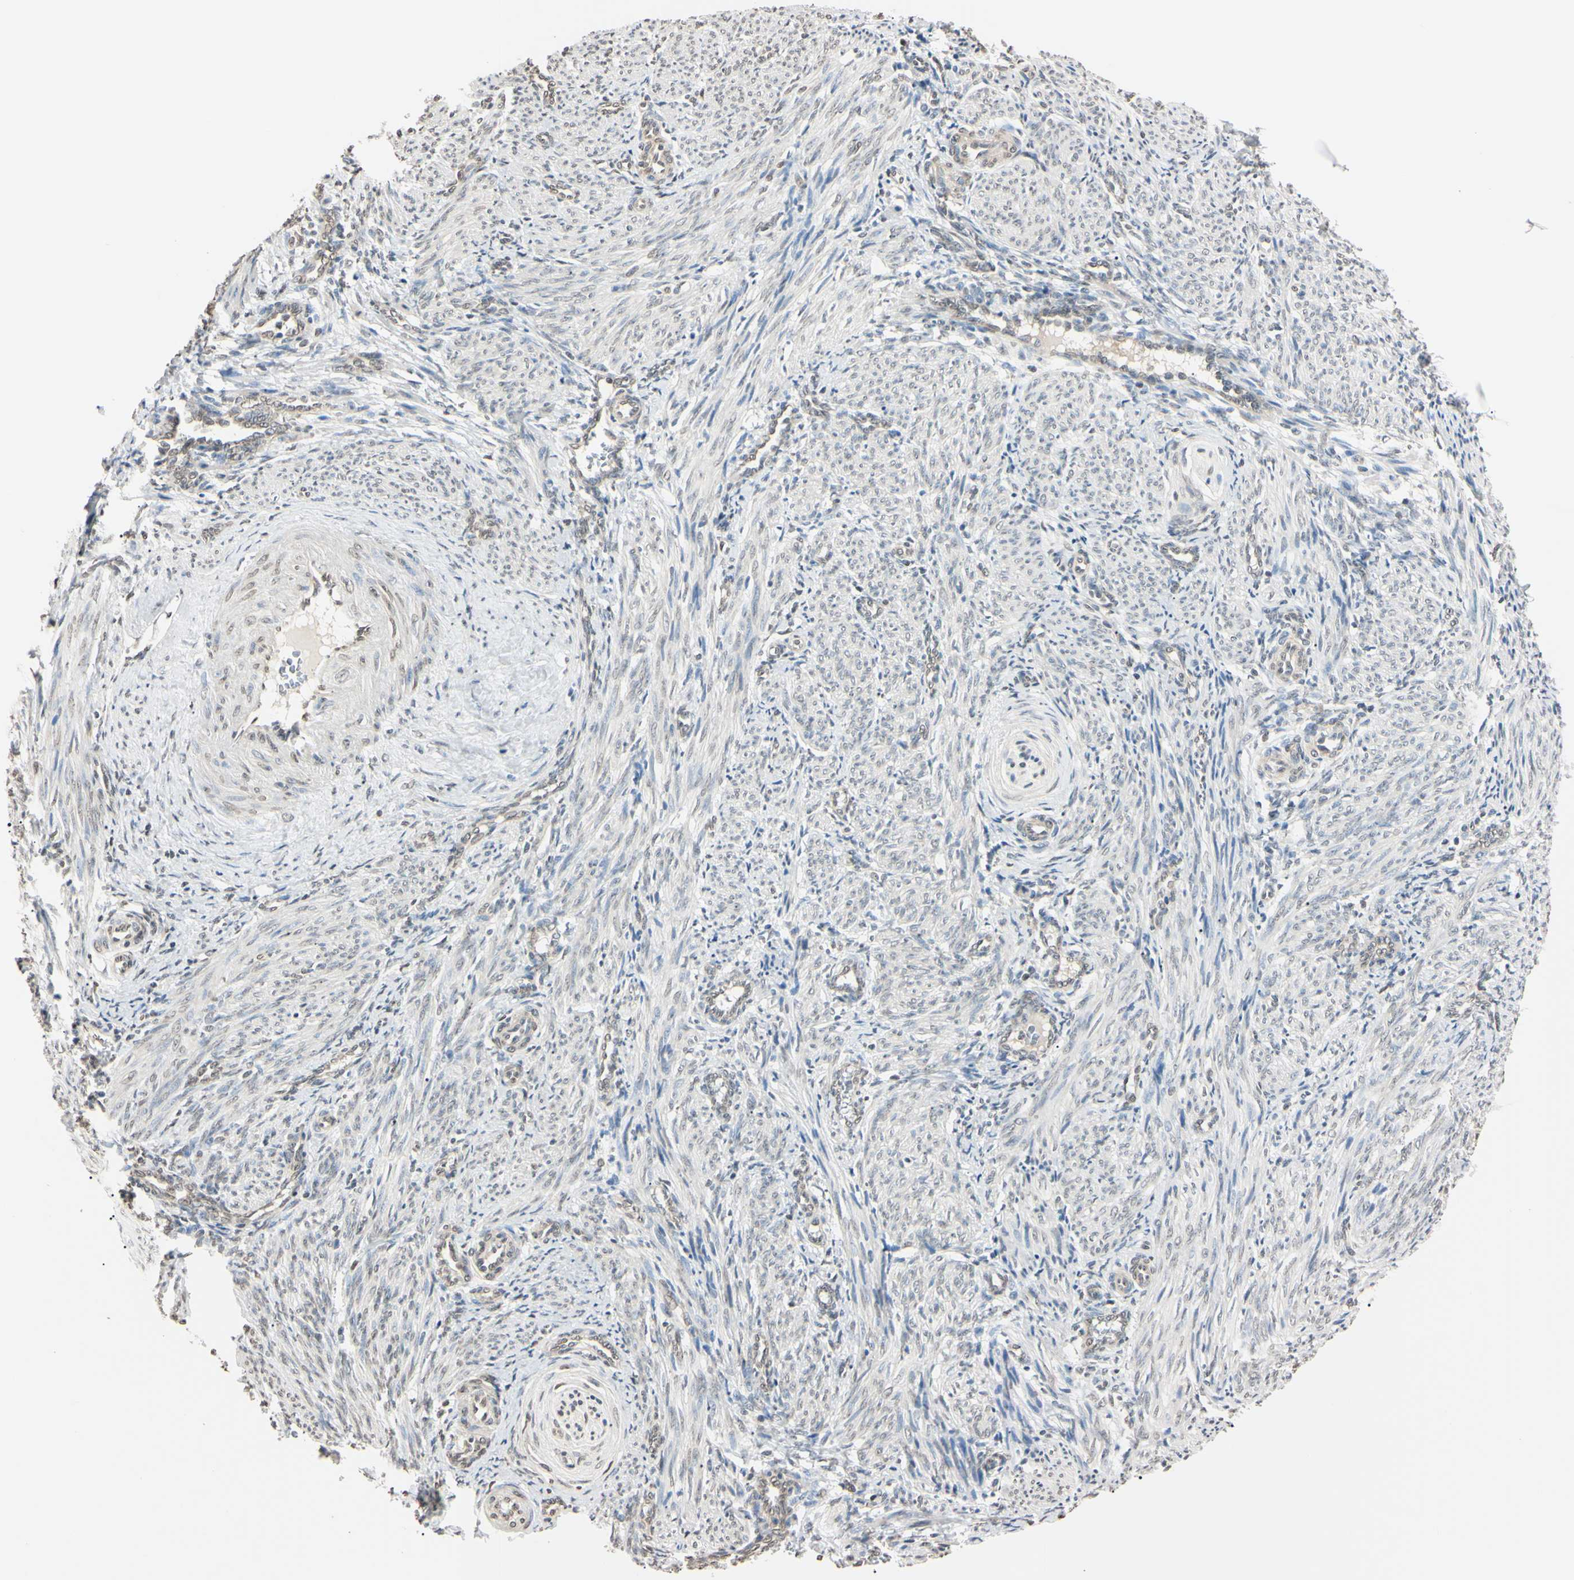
{"staining": {"intensity": "weak", "quantity": "<25%", "location": "nuclear"}, "tissue": "smooth muscle", "cell_type": "Smooth muscle cells", "image_type": "normal", "snomed": [{"axis": "morphology", "description": "Normal tissue, NOS"}, {"axis": "topography", "description": "Endometrium"}], "caption": "Immunohistochemistry histopathology image of benign smooth muscle: smooth muscle stained with DAB reveals no significant protein staining in smooth muscle cells. (Brightfield microscopy of DAB IHC at high magnification).", "gene": "CDC45", "patient": {"sex": "female", "age": 33}}